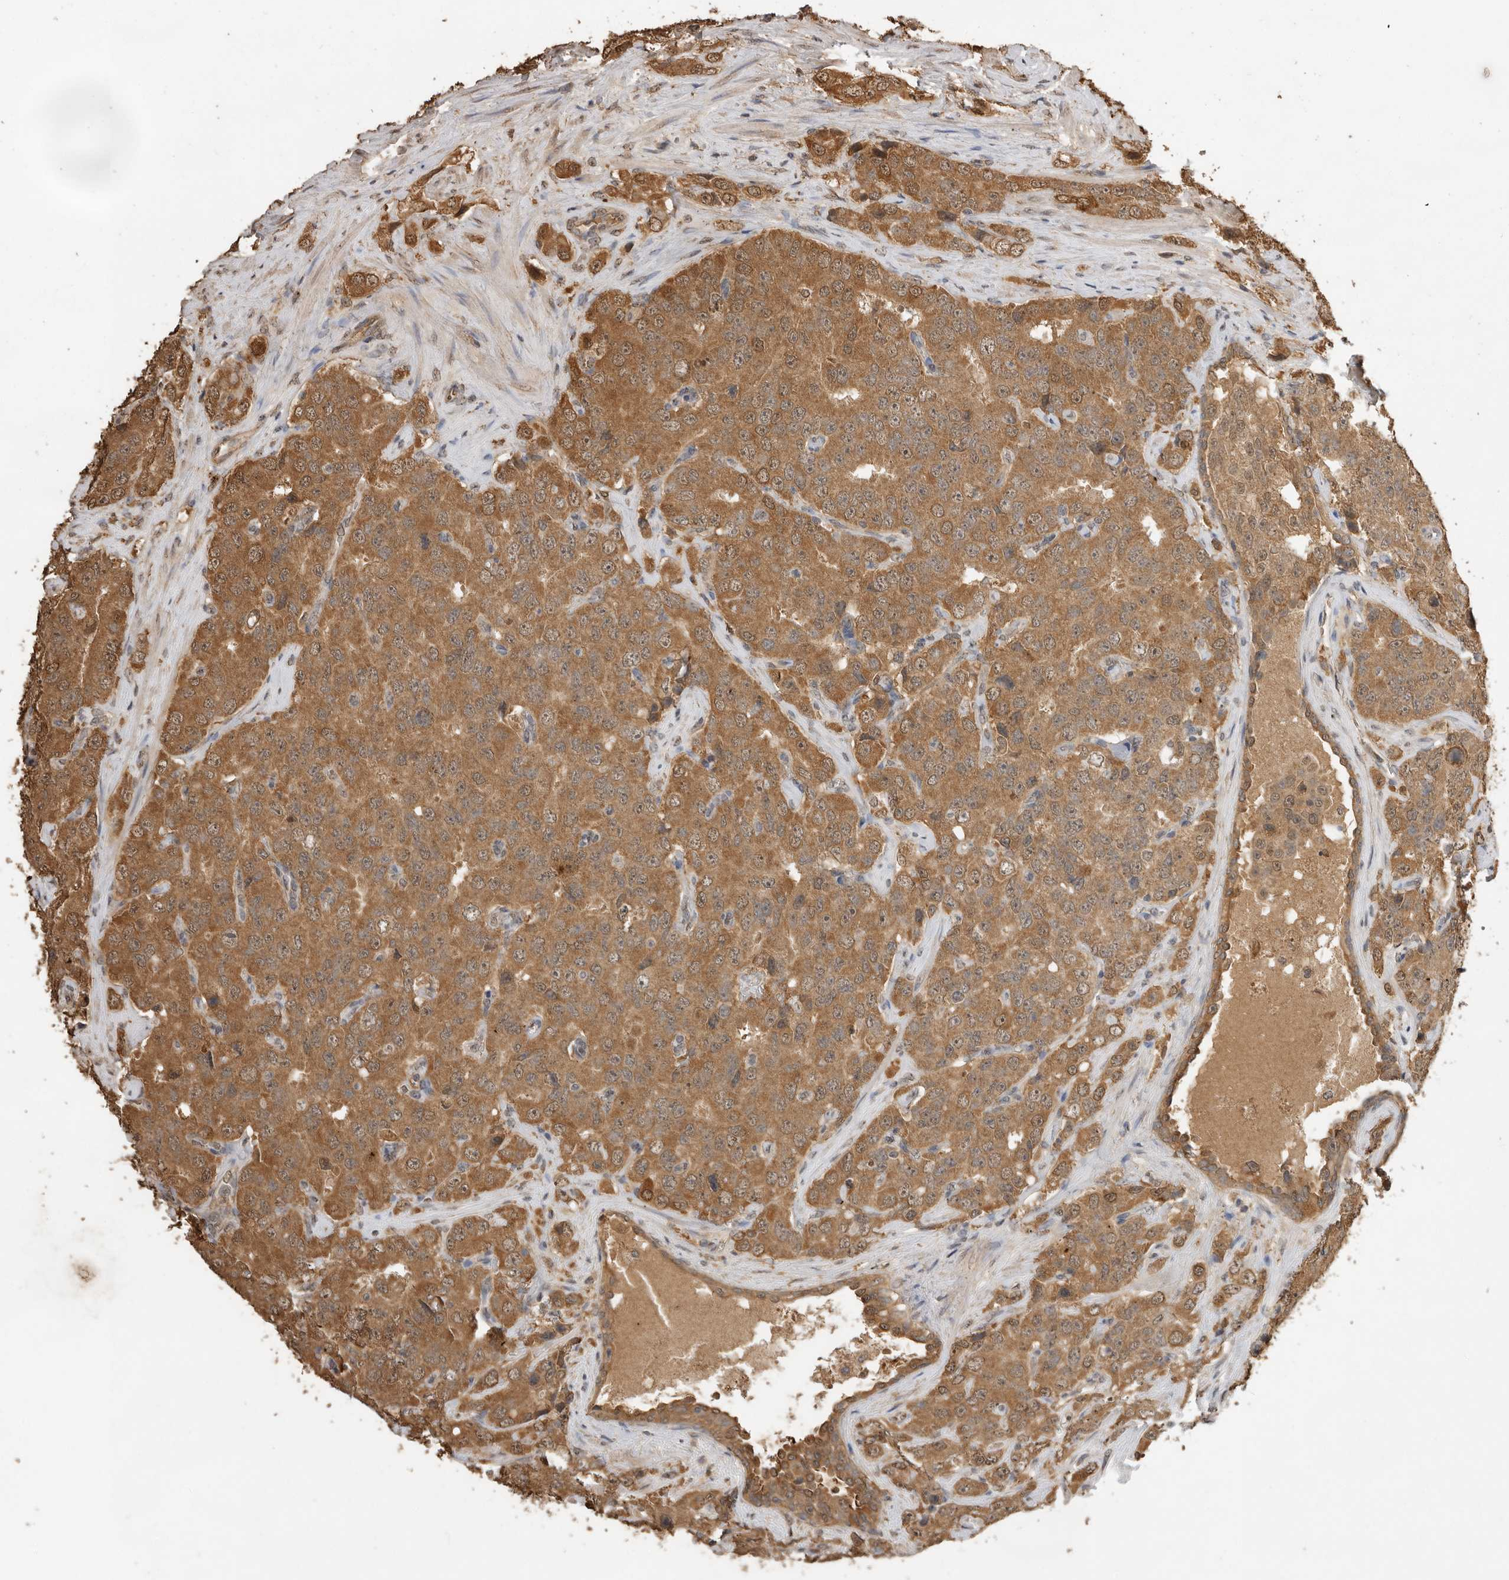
{"staining": {"intensity": "moderate", "quantity": ">75%", "location": "cytoplasmic/membranous,nuclear"}, "tissue": "prostate cancer", "cell_type": "Tumor cells", "image_type": "cancer", "snomed": [{"axis": "morphology", "description": "Adenocarcinoma, High grade"}, {"axis": "topography", "description": "Prostate"}], "caption": "Prostate cancer (adenocarcinoma (high-grade)) tissue demonstrates moderate cytoplasmic/membranous and nuclear staining in about >75% of tumor cells, visualized by immunohistochemistry. The staining is performed using DAB brown chromogen to label protein expression. The nuclei are counter-stained blue using hematoxylin.", "gene": "JAG2", "patient": {"sex": "male", "age": 58}}